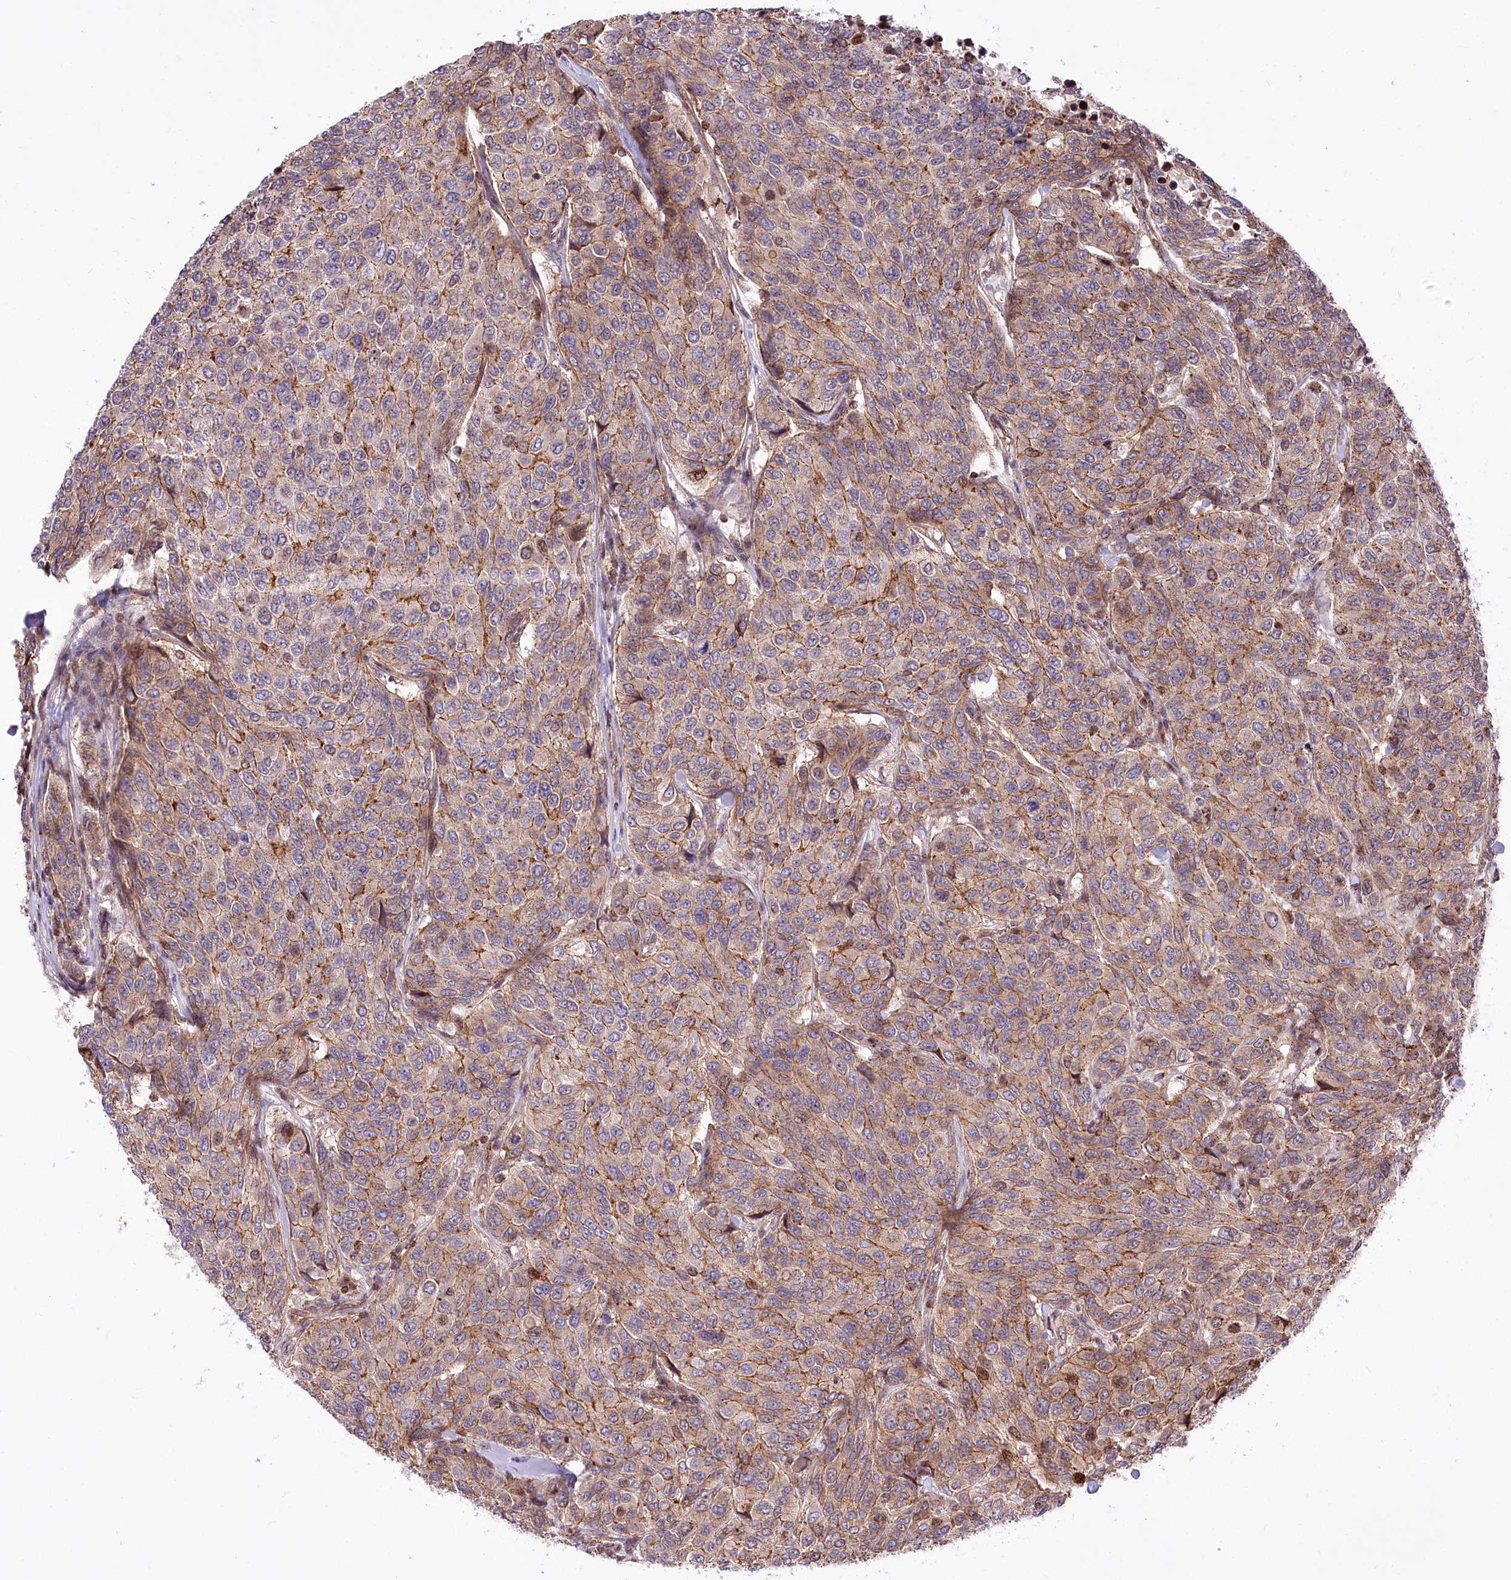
{"staining": {"intensity": "moderate", "quantity": ">75%", "location": "cytoplasmic/membranous"}, "tissue": "breast cancer", "cell_type": "Tumor cells", "image_type": "cancer", "snomed": [{"axis": "morphology", "description": "Duct carcinoma"}, {"axis": "topography", "description": "Breast"}], "caption": "Breast cancer was stained to show a protein in brown. There is medium levels of moderate cytoplasmic/membranous staining in approximately >75% of tumor cells. (Stains: DAB in brown, nuclei in blue, Microscopy: brightfield microscopy at high magnification).", "gene": "ZFYVE27", "patient": {"sex": "female", "age": 55}}